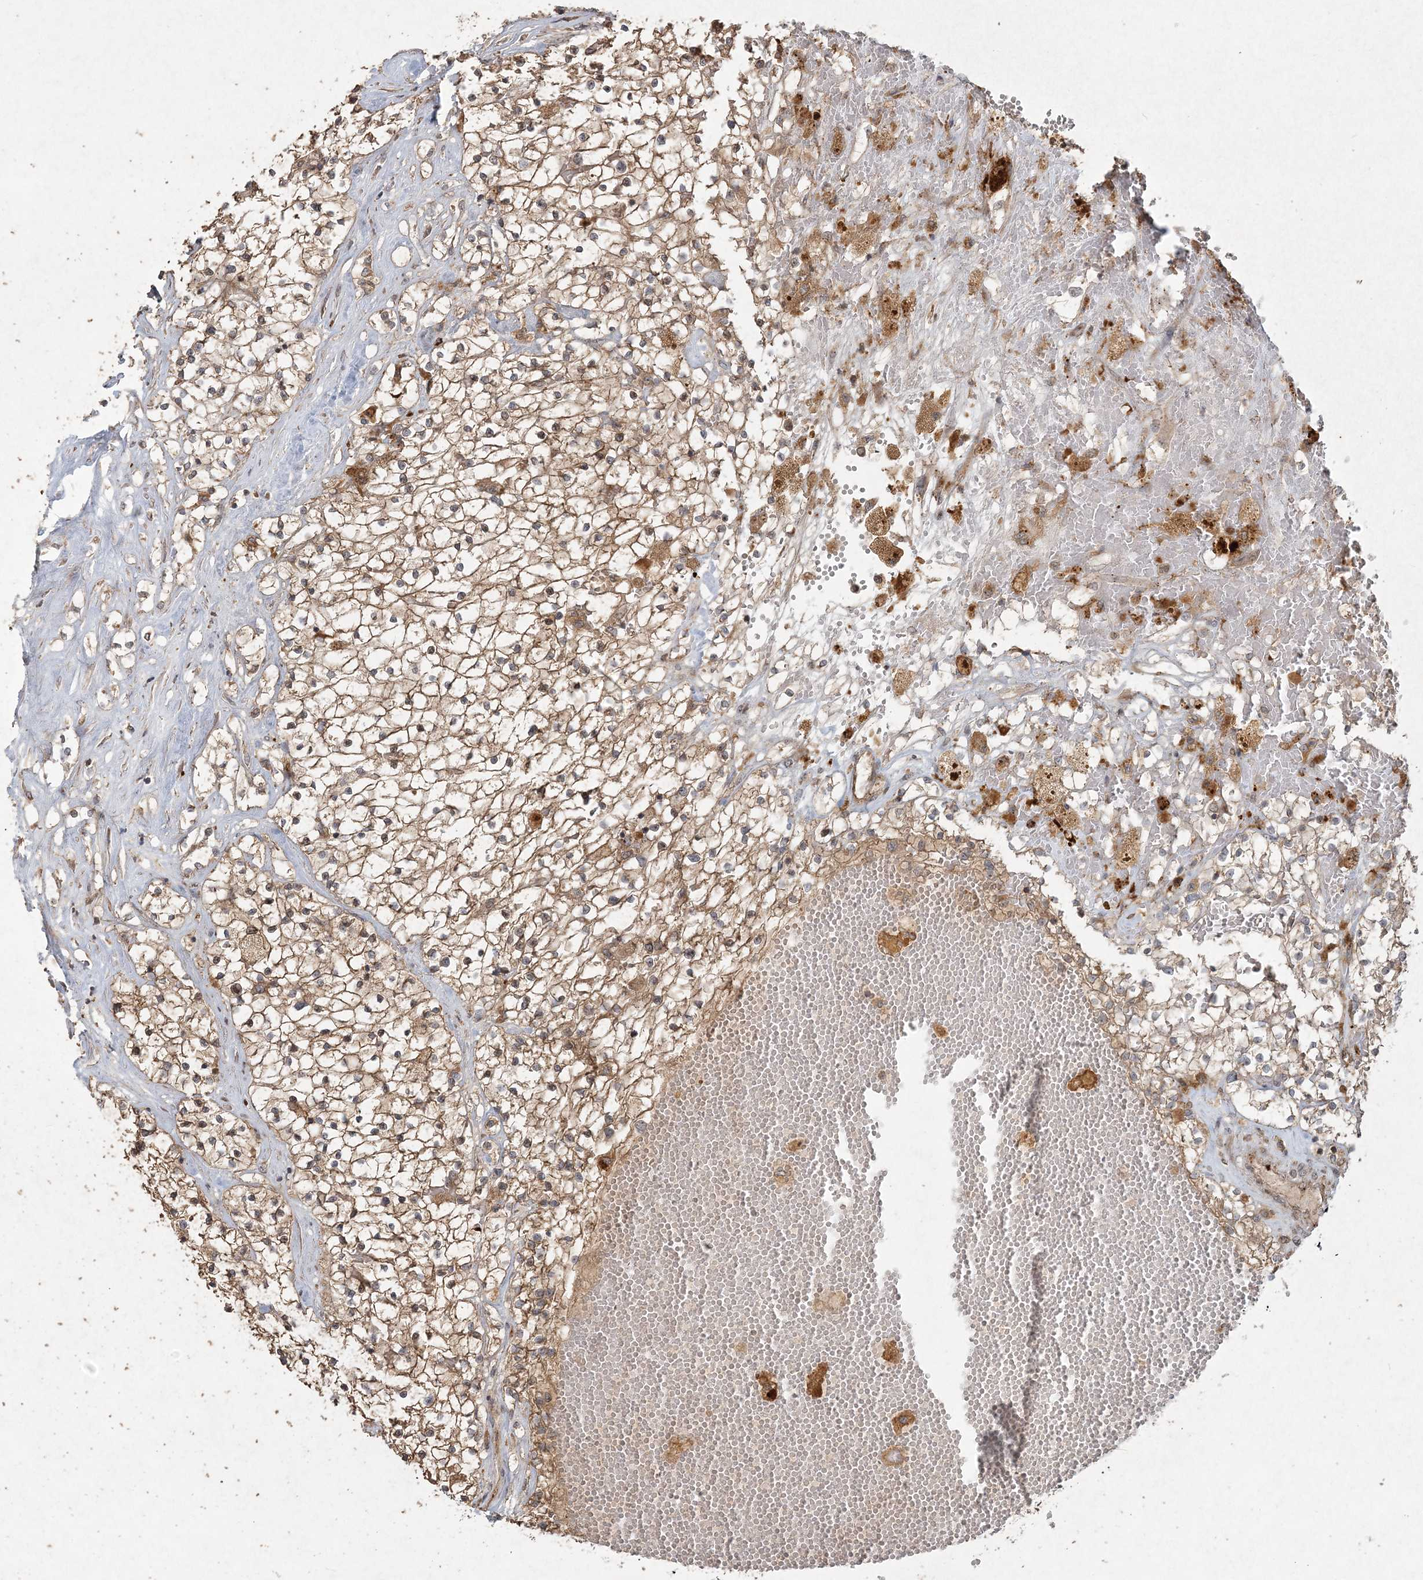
{"staining": {"intensity": "moderate", "quantity": ">75%", "location": "cytoplasmic/membranous"}, "tissue": "renal cancer", "cell_type": "Tumor cells", "image_type": "cancer", "snomed": [{"axis": "morphology", "description": "Normal tissue, NOS"}, {"axis": "morphology", "description": "Adenocarcinoma, NOS"}, {"axis": "topography", "description": "Kidney"}], "caption": "High-power microscopy captured an immunohistochemistry image of renal adenocarcinoma, revealing moderate cytoplasmic/membranous positivity in about >75% of tumor cells. The staining was performed using DAB (3,3'-diaminobenzidine), with brown indicating positive protein expression. Nuclei are stained blue with hematoxylin.", "gene": "ANAPC16", "patient": {"sex": "male", "age": 68}}